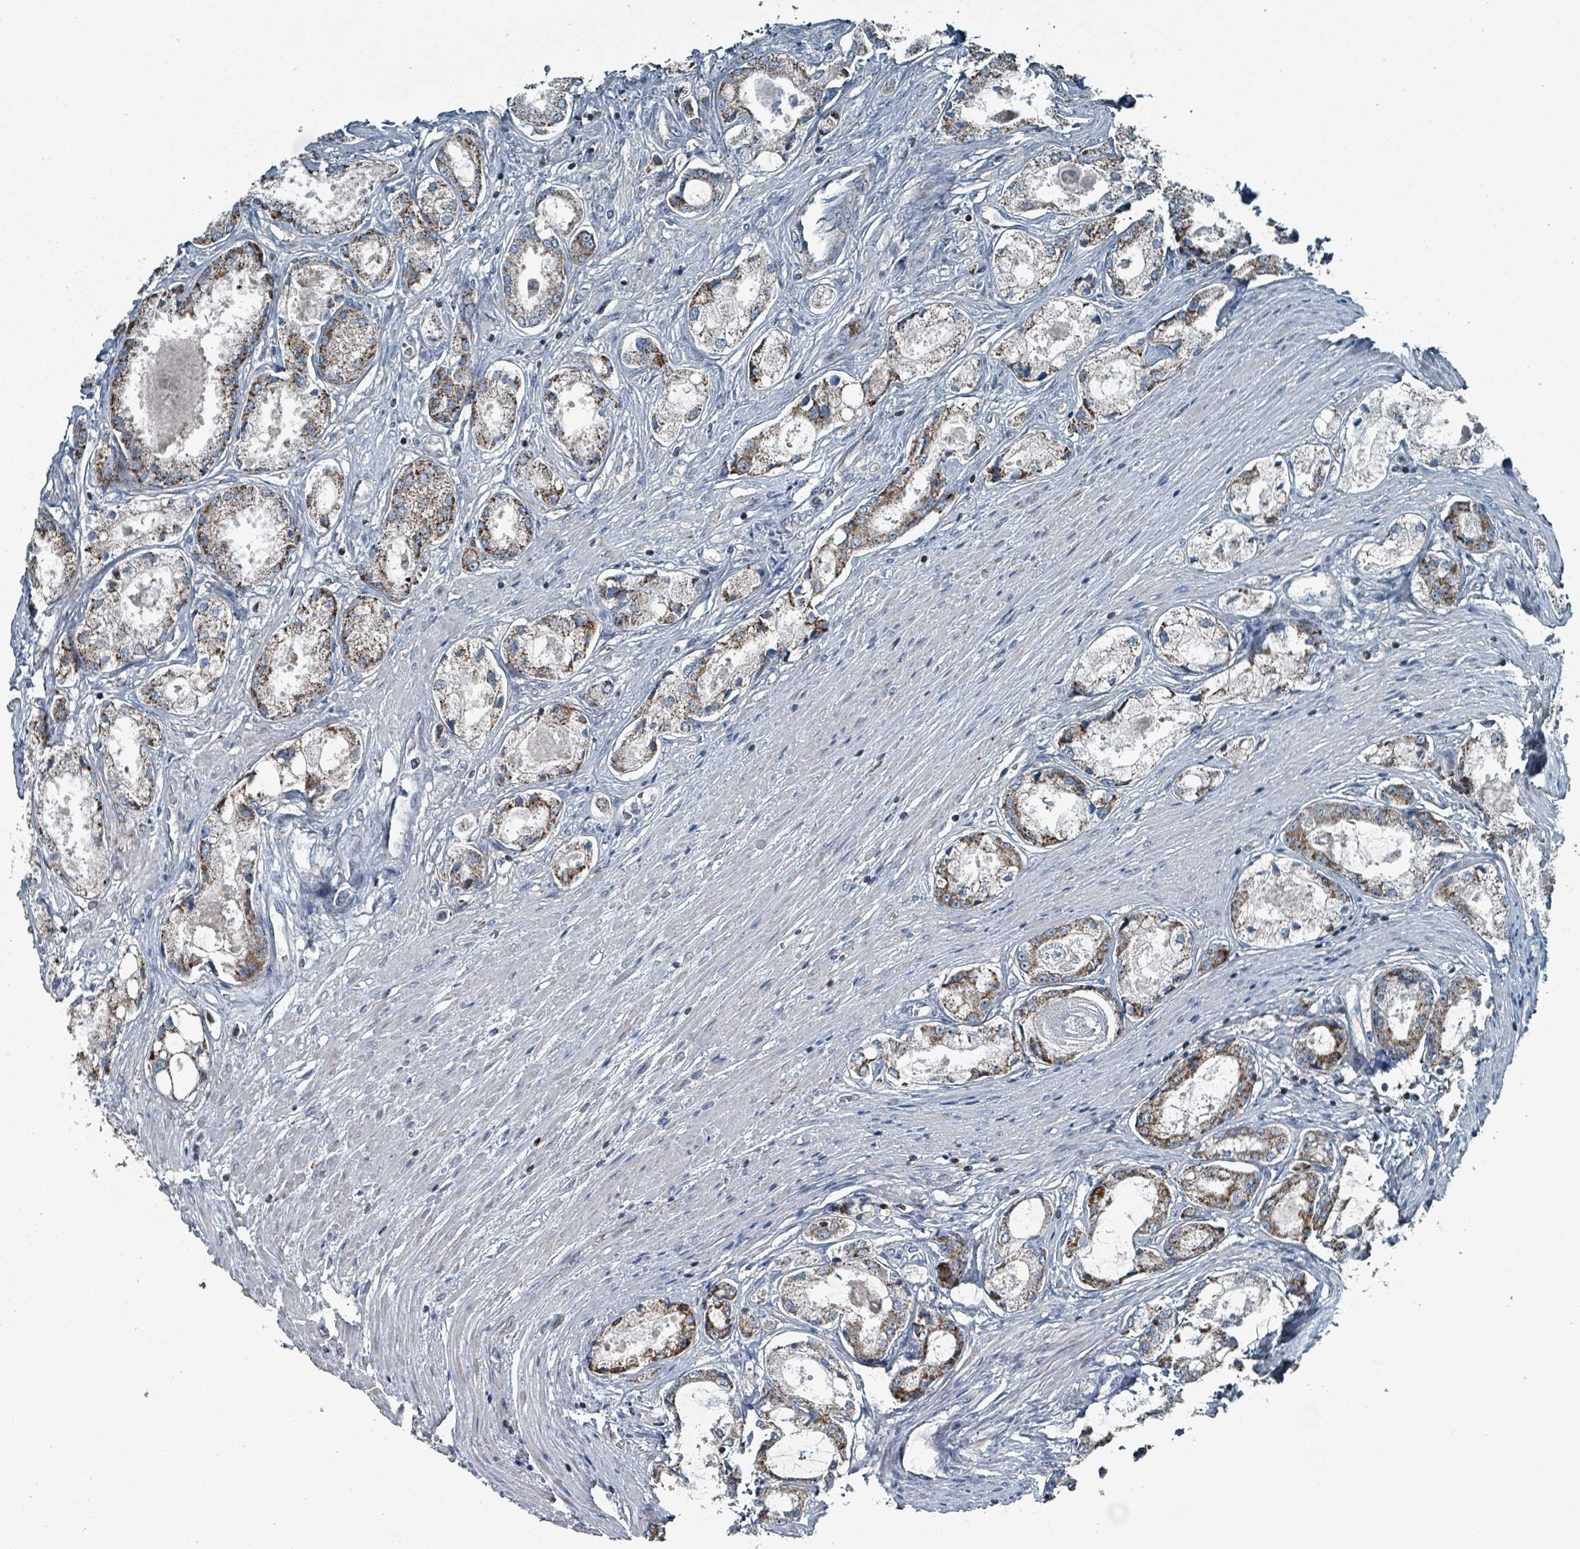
{"staining": {"intensity": "moderate", "quantity": ">75%", "location": "cytoplasmic/membranous"}, "tissue": "prostate cancer", "cell_type": "Tumor cells", "image_type": "cancer", "snomed": [{"axis": "morphology", "description": "Adenocarcinoma, Low grade"}, {"axis": "topography", "description": "Prostate"}], "caption": "Immunohistochemistry staining of prostate cancer, which reveals medium levels of moderate cytoplasmic/membranous positivity in approximately >75% of tumor cells indicating moderate cytoplasmic/membranous protein expression. The staining was performed using DAB (3,3'-diaminobenzidine) (brown) for protein detection and nuclei were counterstained in hematoxylin (blue).", "gene": "ABHD18", "patient": {"sex": "male", "age": 68}}